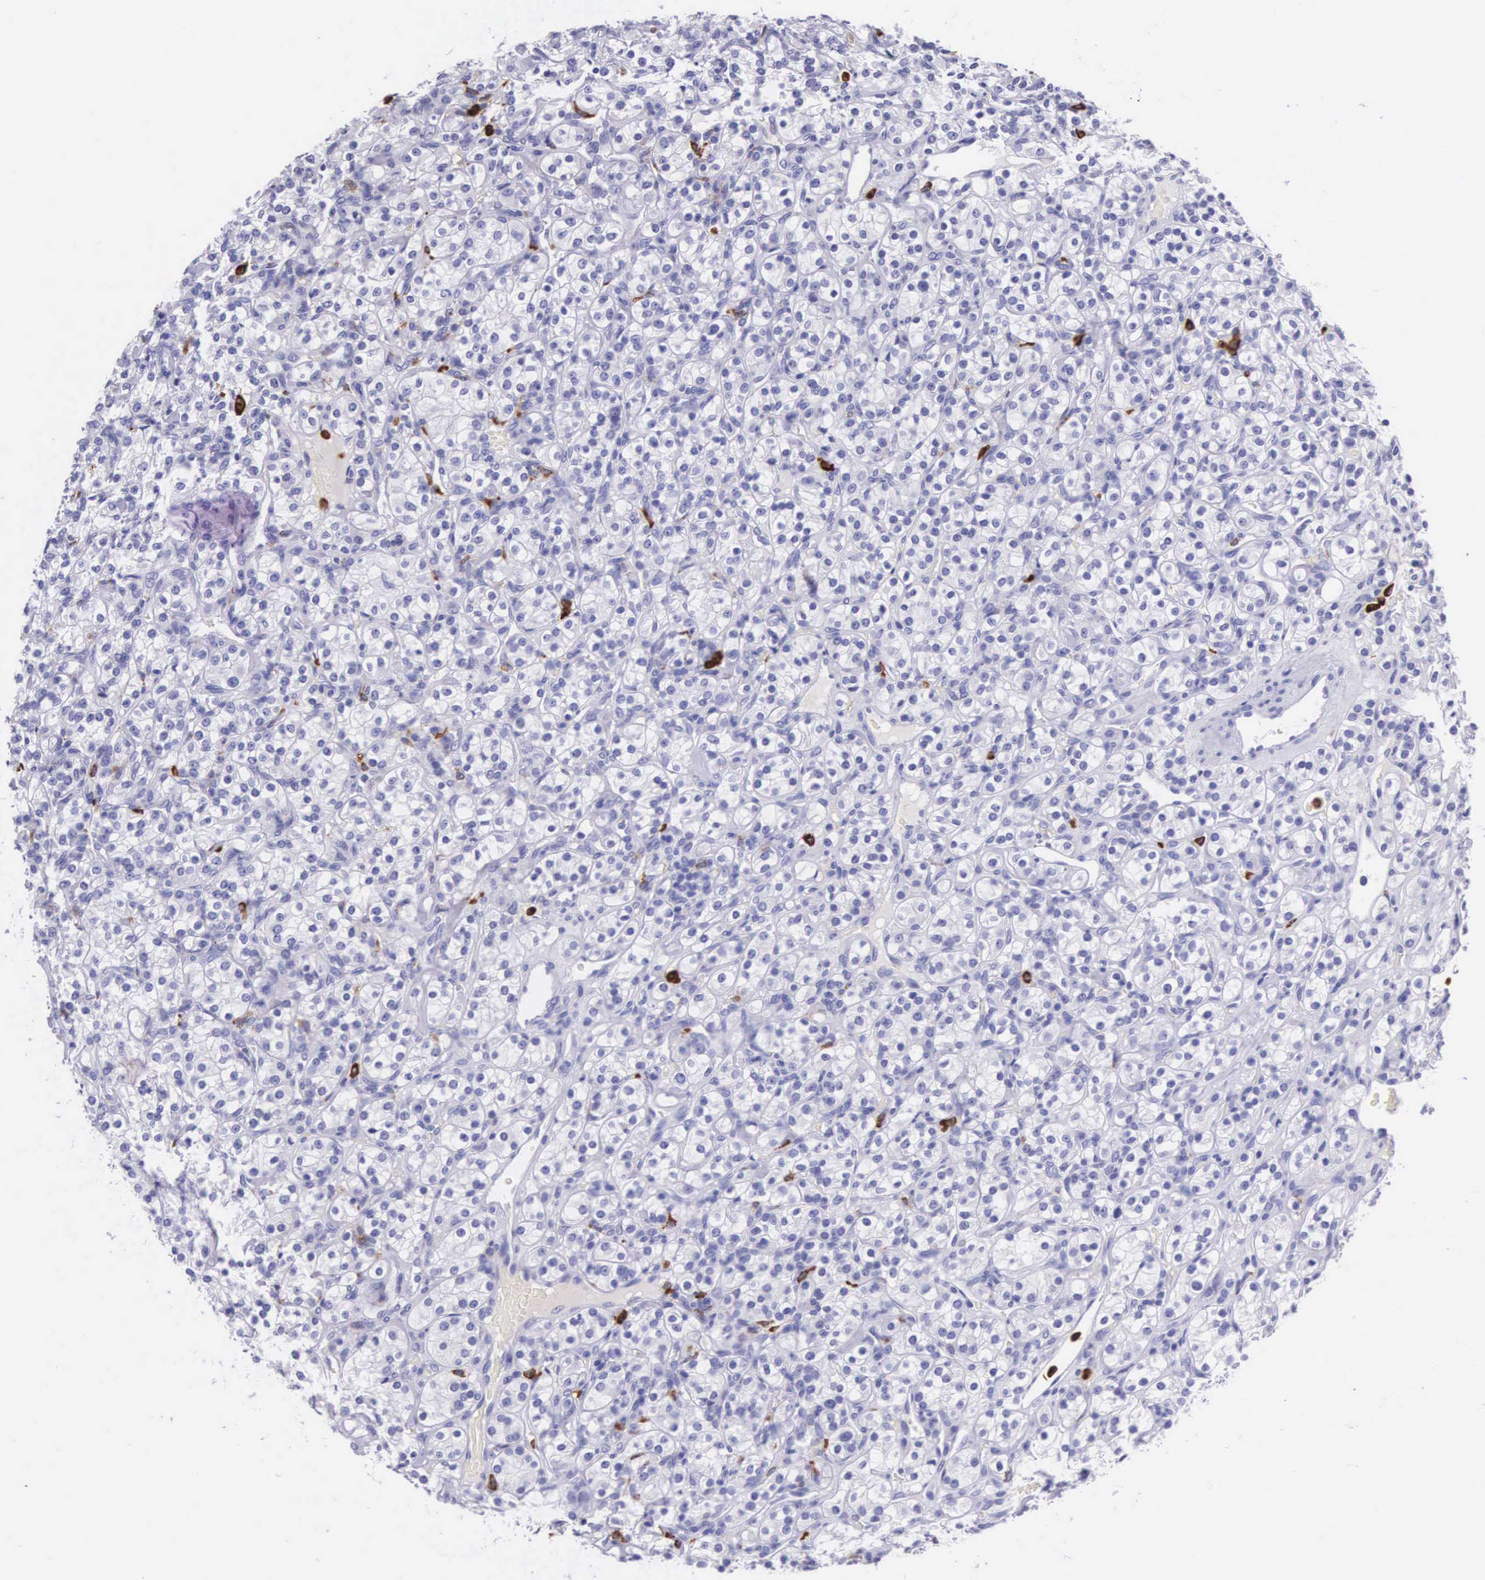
{"staining": {"intensity": "negative", "quantity": "none", "location": "none"}, "tissue": "renal cancer", "cell_type": "Tumor cells", "image_type": "cancer", "snomed": [{"axis": "morphology", "description": "Adenocarcinoma, NOS"}, {"axis": "topography", "description": "Kidney"}], "caption": "This is a histopathology image of IHC staining of renal cancer (adenocarcinoma), which shows no positivity in tumor cells.", "gene": "FCN1", "patient": {"sex": "male", "age": 77}}